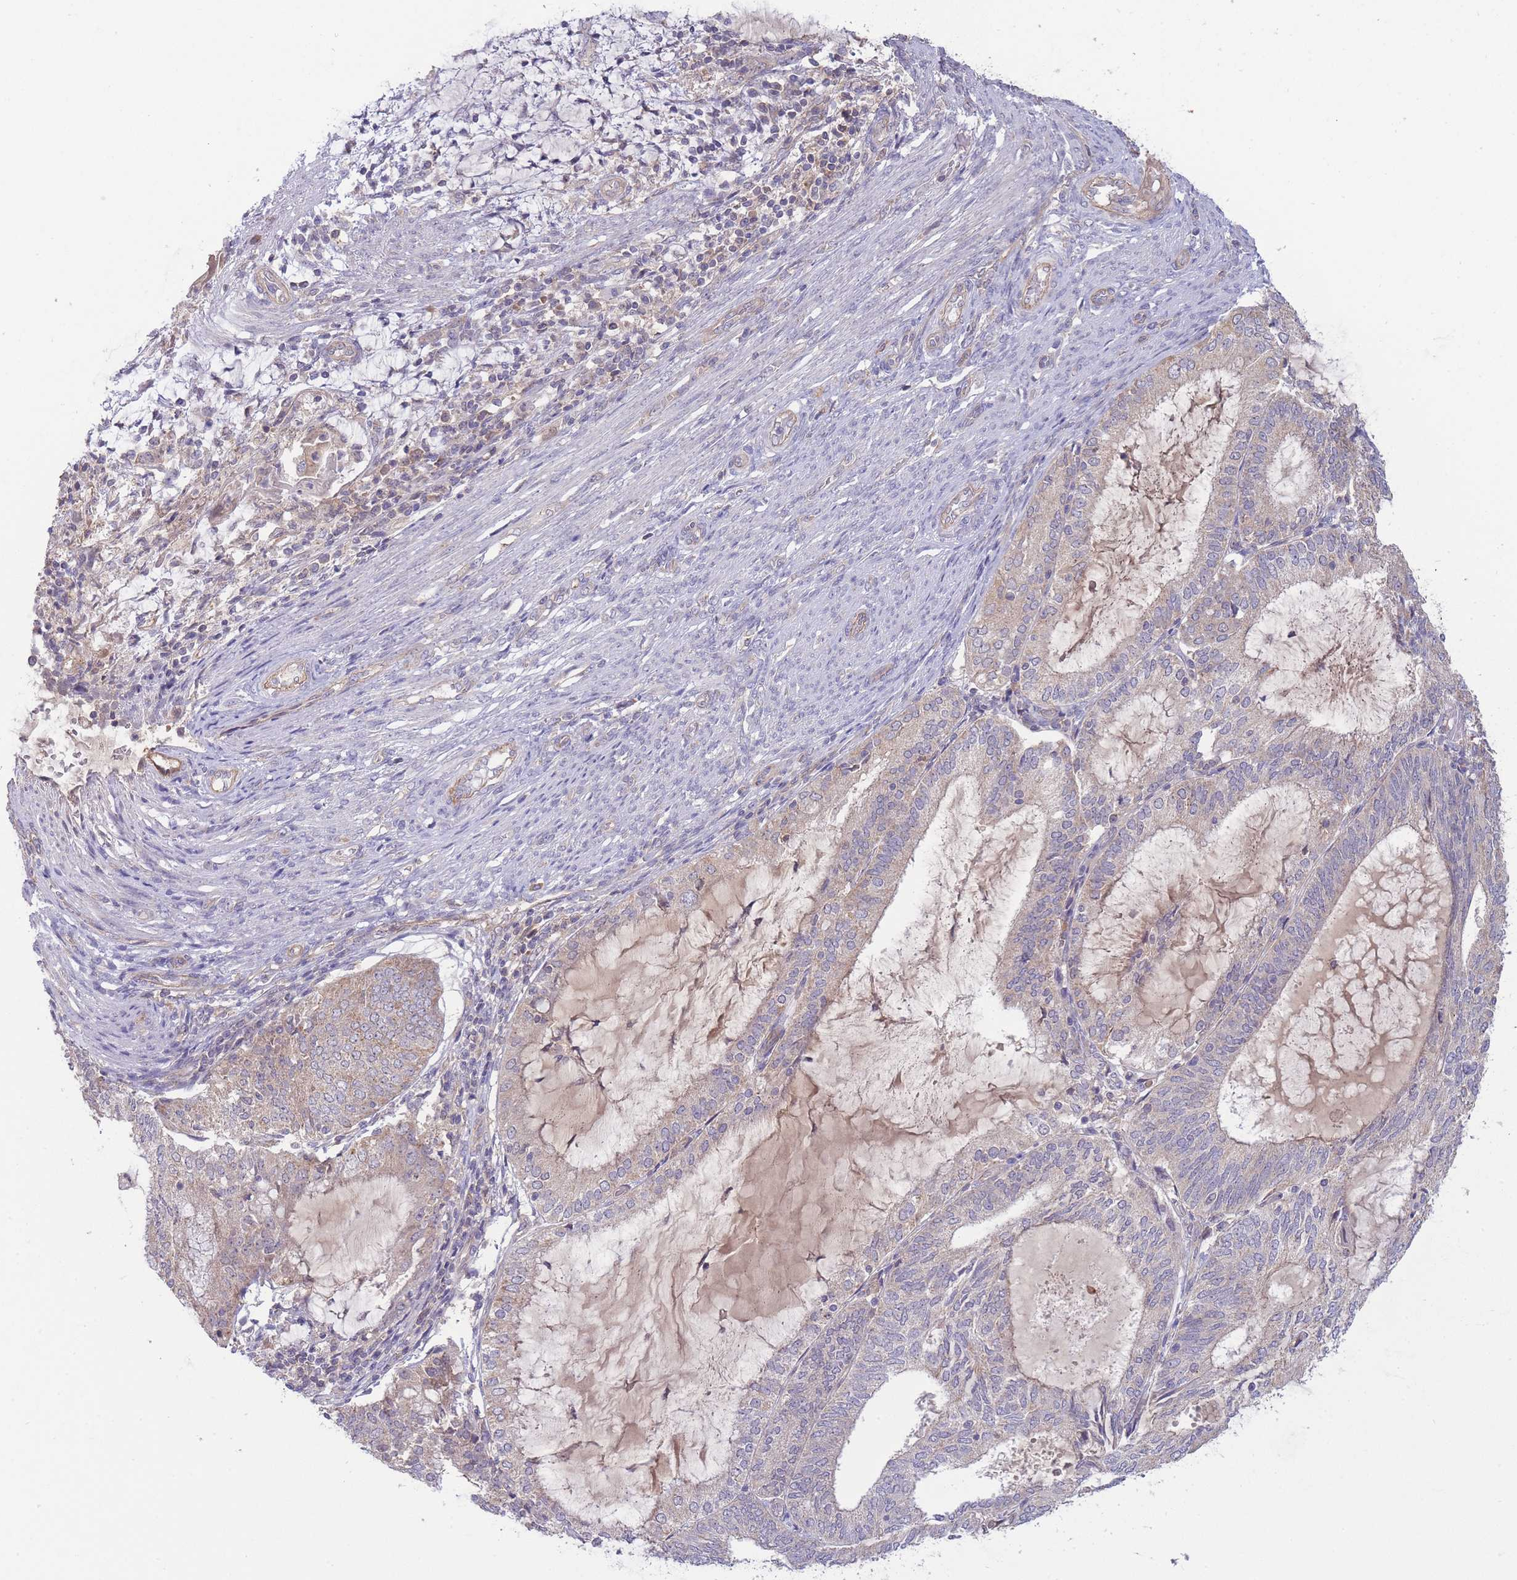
{"staining": {"intensity": "weak", "quantity": "<25%", "location": "cytoplasmic/membranous"}, "tissue": "endometrial cancer", "cell_type": "Tumor cells", "image_type": "cancer", "snomed": [{"axis": "morphology", "description": "Adenocarcinoma, NOS"}, {"axis": "topography", "description": "Endometrium"}], "caption": "Tumor cells are negative for brown protein staining in endometrial adenocarcinoma.", "gene": "NDUFAF5", "patient": {"sex": "female", "age": 81}}